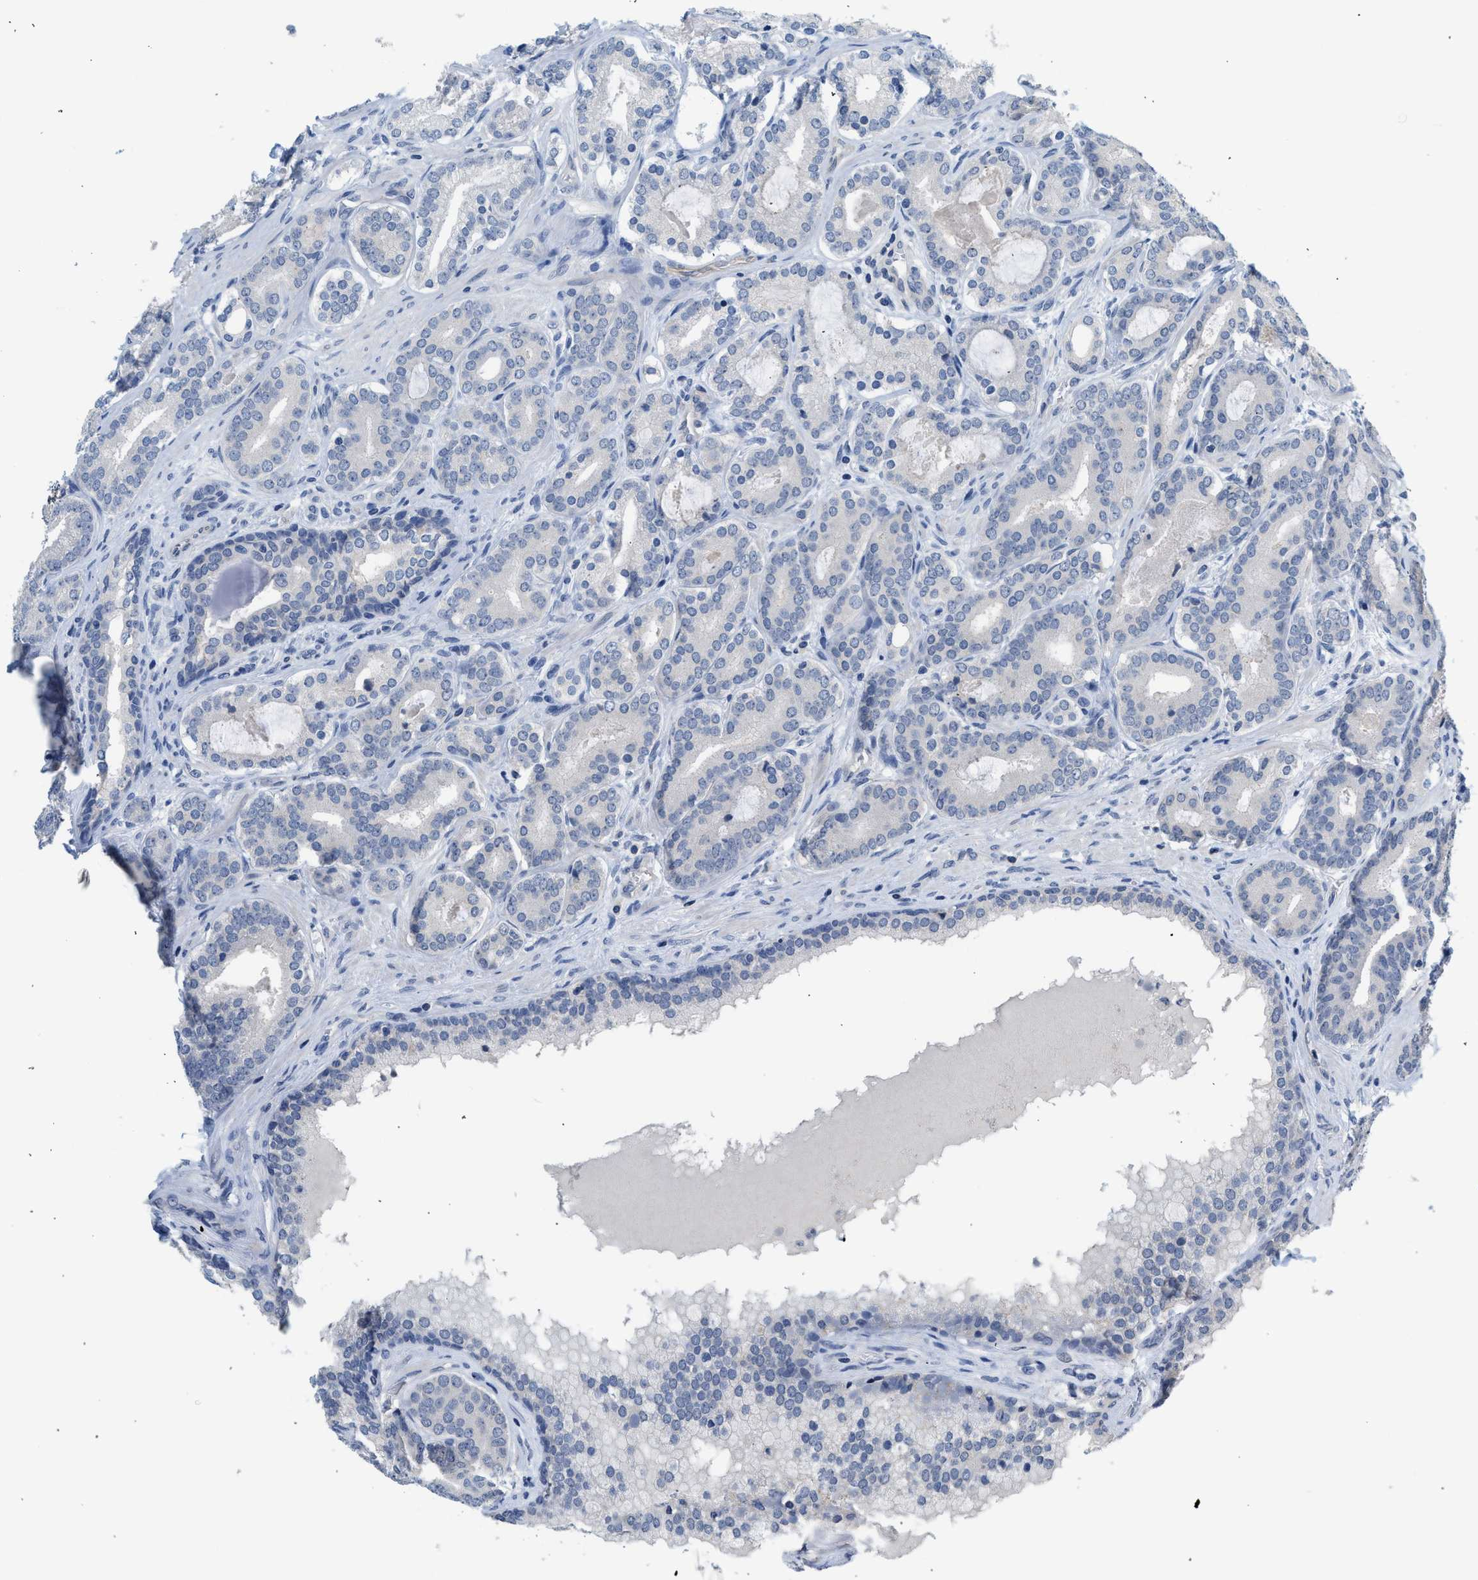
{"staining": {"intensity": "negative", "quantity": "none", "location": "none"}, "tissue": "prostate cancer", "cell_type": "Tumor cells", "image_type": "cancer", "snomed": [{"axis": "morphology", "description": "Adenocarcinoma, High grade"}, {"axis": "topography", "description": "Prostate"}], "caption": "A high-resolution micrograph shows immunohistochemistry staining of adenocarcinoma (high-grade) (prostate), which demonstrates no significant positivity in tumor cells. (Stains: DAB (3,3'-diaminobenzidine) immunohistochemistry with hematoxylin counter stain, Microscopy: brightfield microscopy at high magnification).", "gene": "CSF3R", "patient": {"sex": "male", "age": 60}}